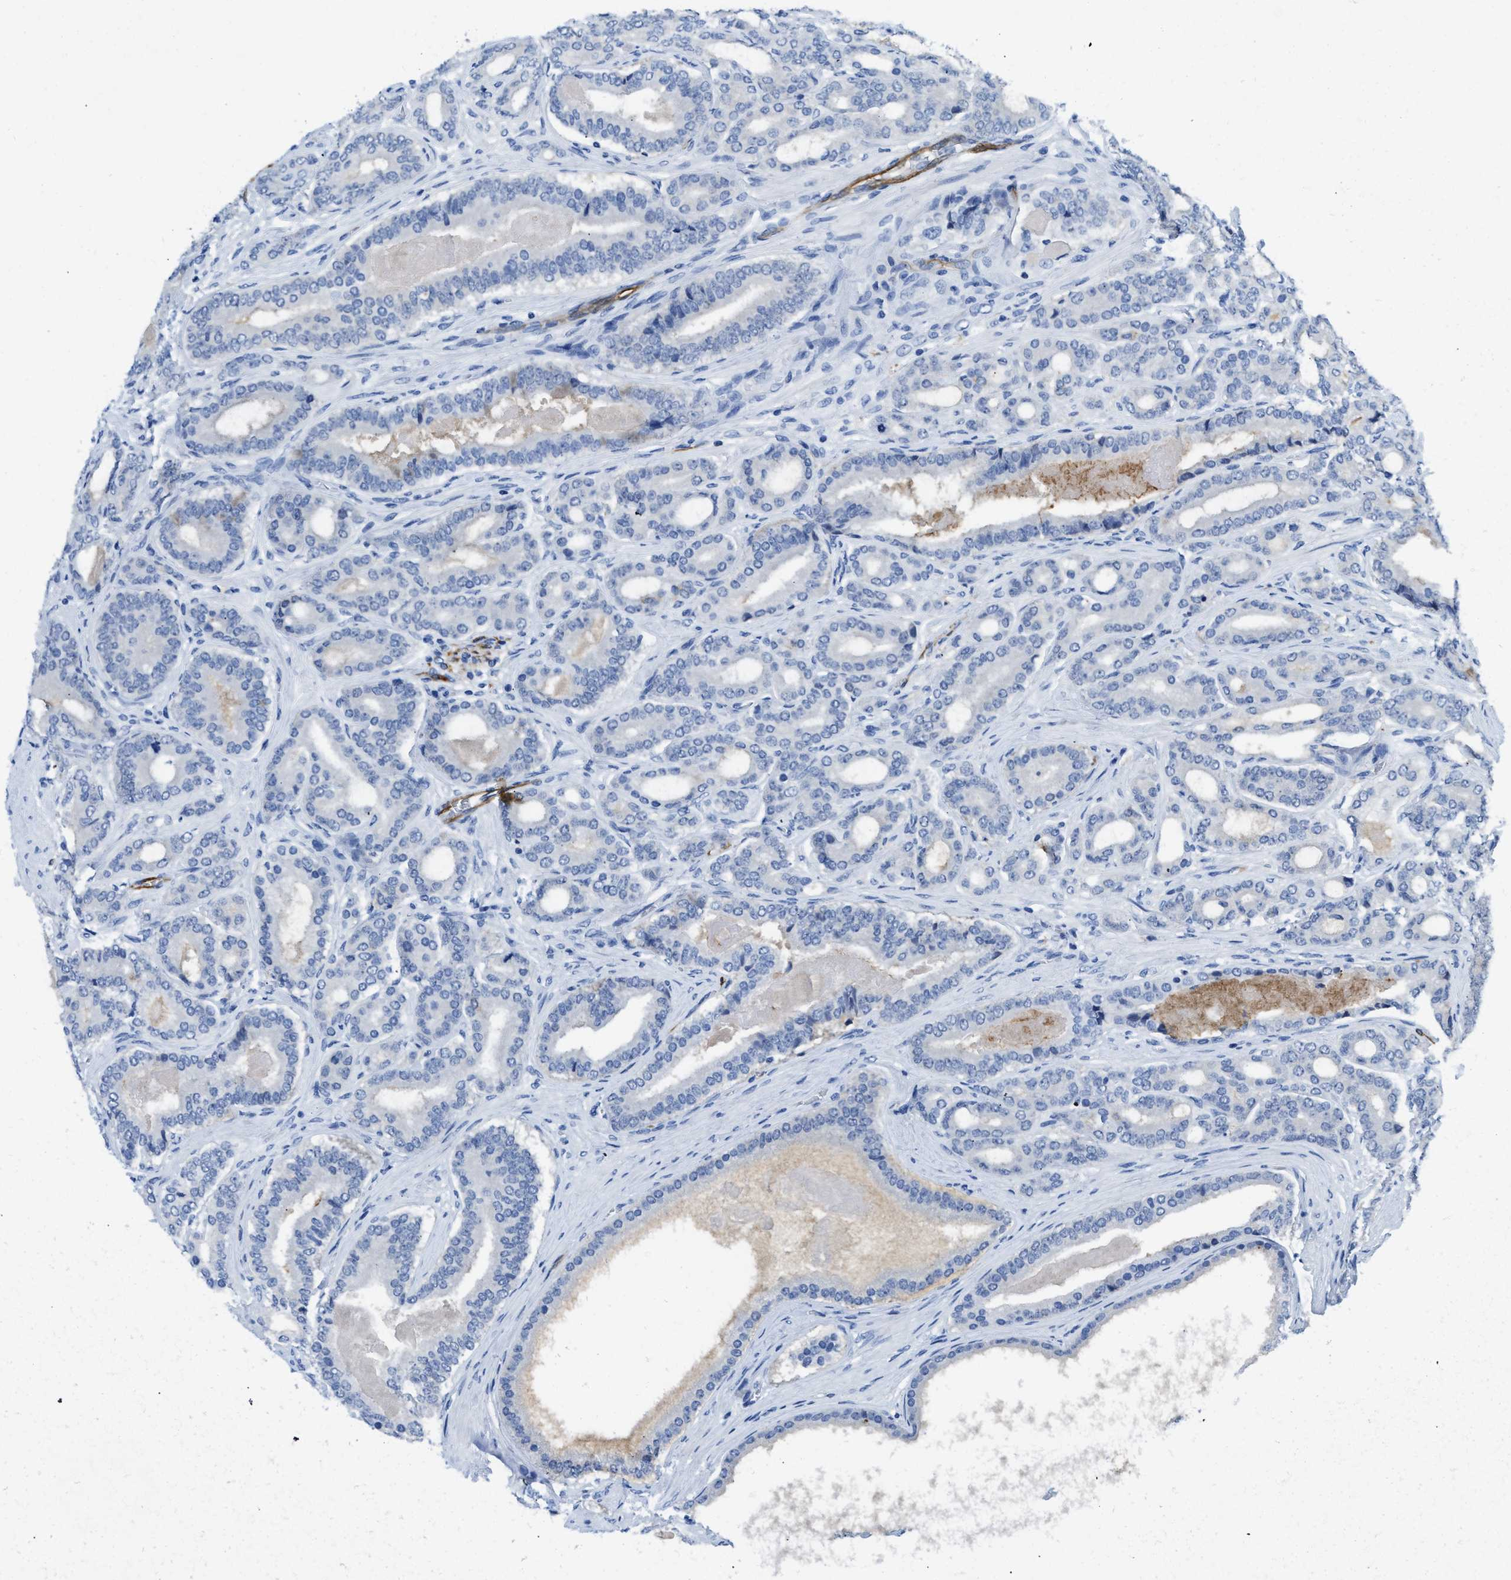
{"staining": {"intensity": "negative", "quantity": "none", "location": "none"}, "tissue": "prostate cancer", "cell_type": "Tumor cells", "image_type": "cancer", "snomed": [{"axis": "morphology", "description": "Adenocarcinoma, High grade"}, {"axis": "topography", "description": "Prostate"}], "caption": "Immunohistochemistry (IHC) of prostate adenocarcinoma (high-grade) reveals no positivity in tumor cells. (DAB (3,3'-diaminobenzidine) immunohistochemistry with hematoxylin counter stain).", "gene": "SPEG", "patient": {"sex": "male", "age": 60}}